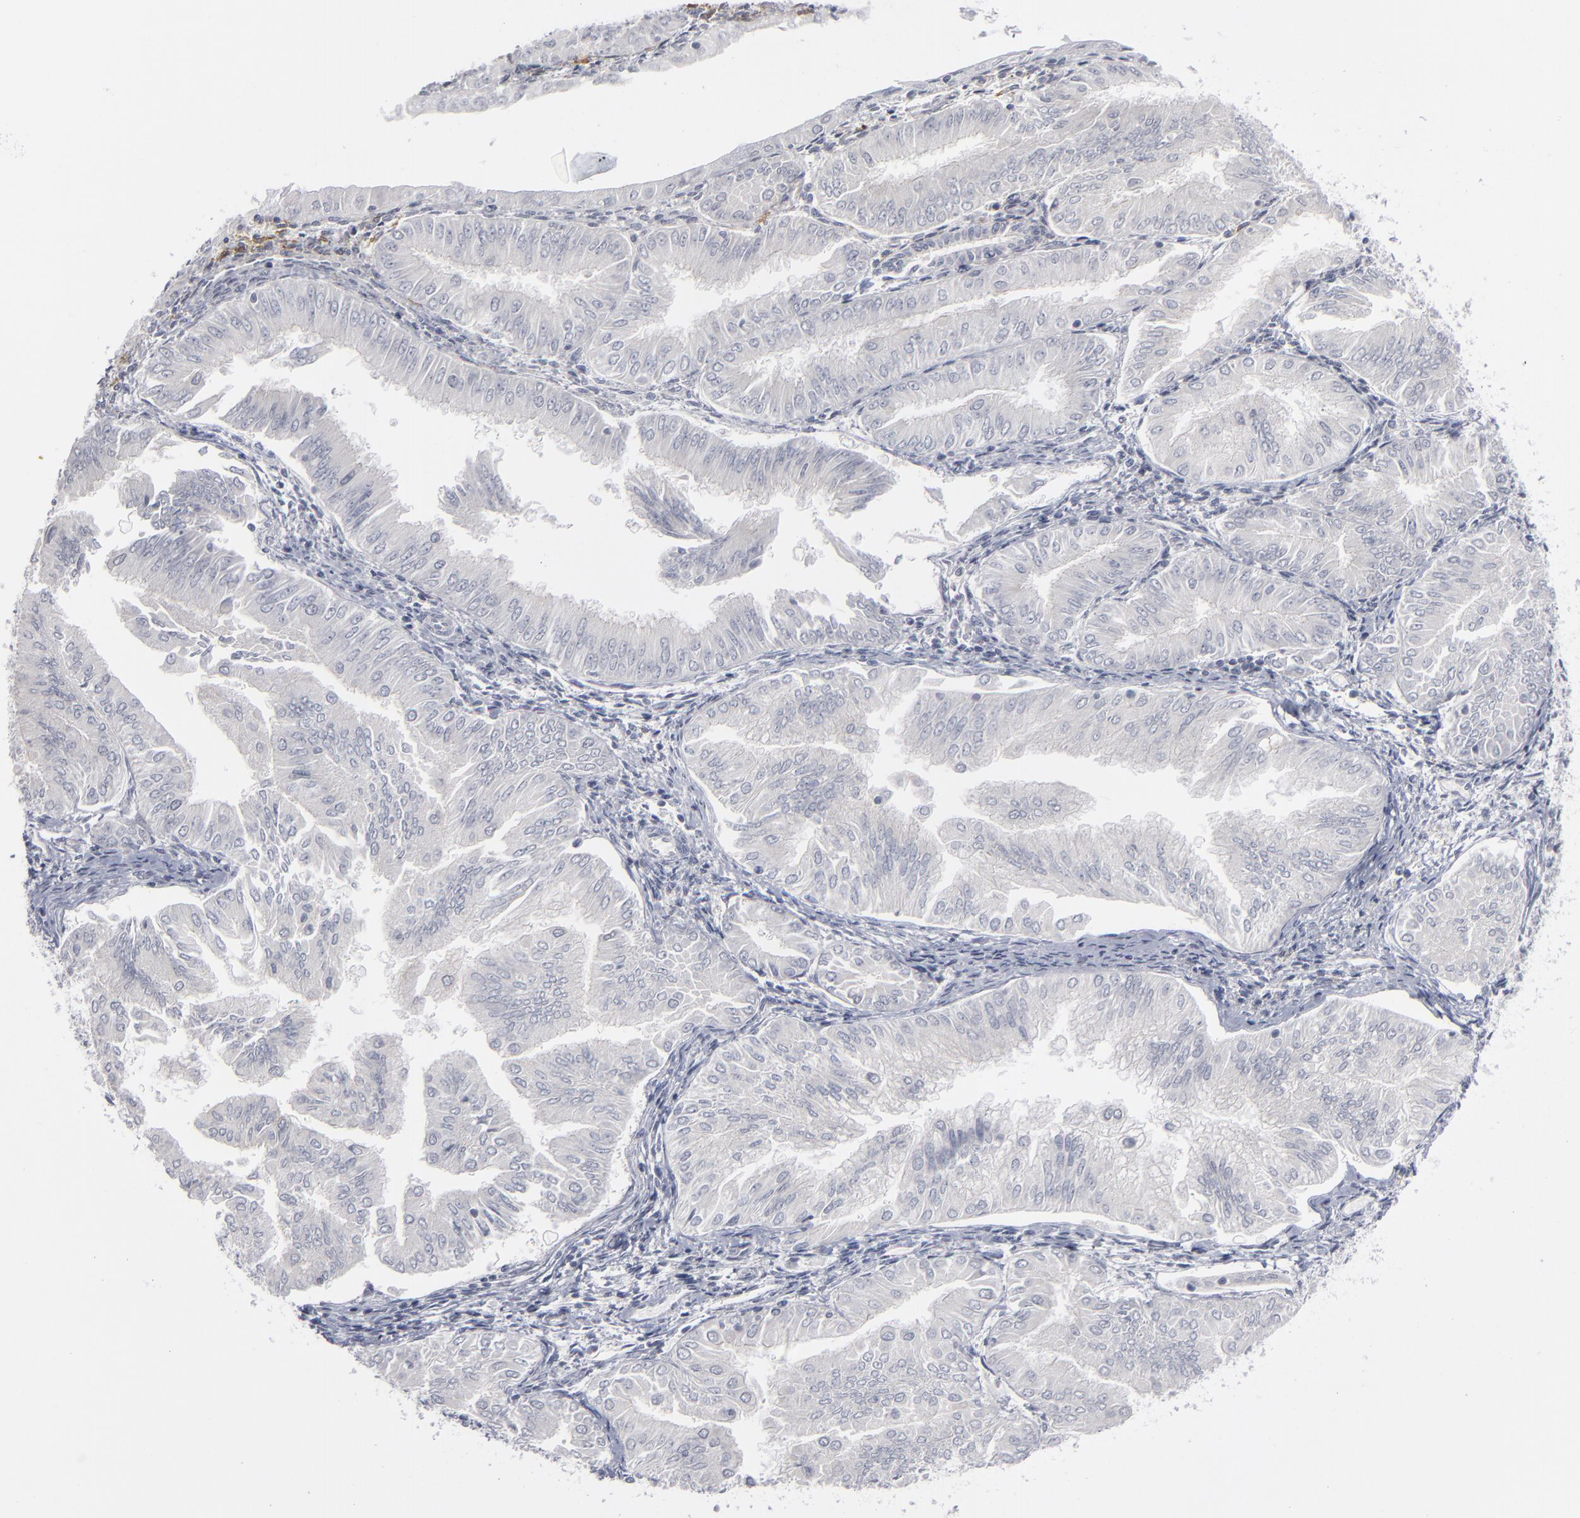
{"staining": {"intensity": "negative", "quantity": "none", "location": "none"}, "tissue": "endometrial cancer", "cell_type": "Tumor cells", "image_type": "cancer", "snomed": [{"axis": "morphology", "description": "Adenocarcinoma, NOS"}, {"axis": "topography", "description": "Endometrium"}], "caption": "The photomicrograph displays no staining of tumor cells in endometrial cancer (adenocarcinoma).", "gene": "KIAA1210", "patient": {"sex": "female", "age": 53}}